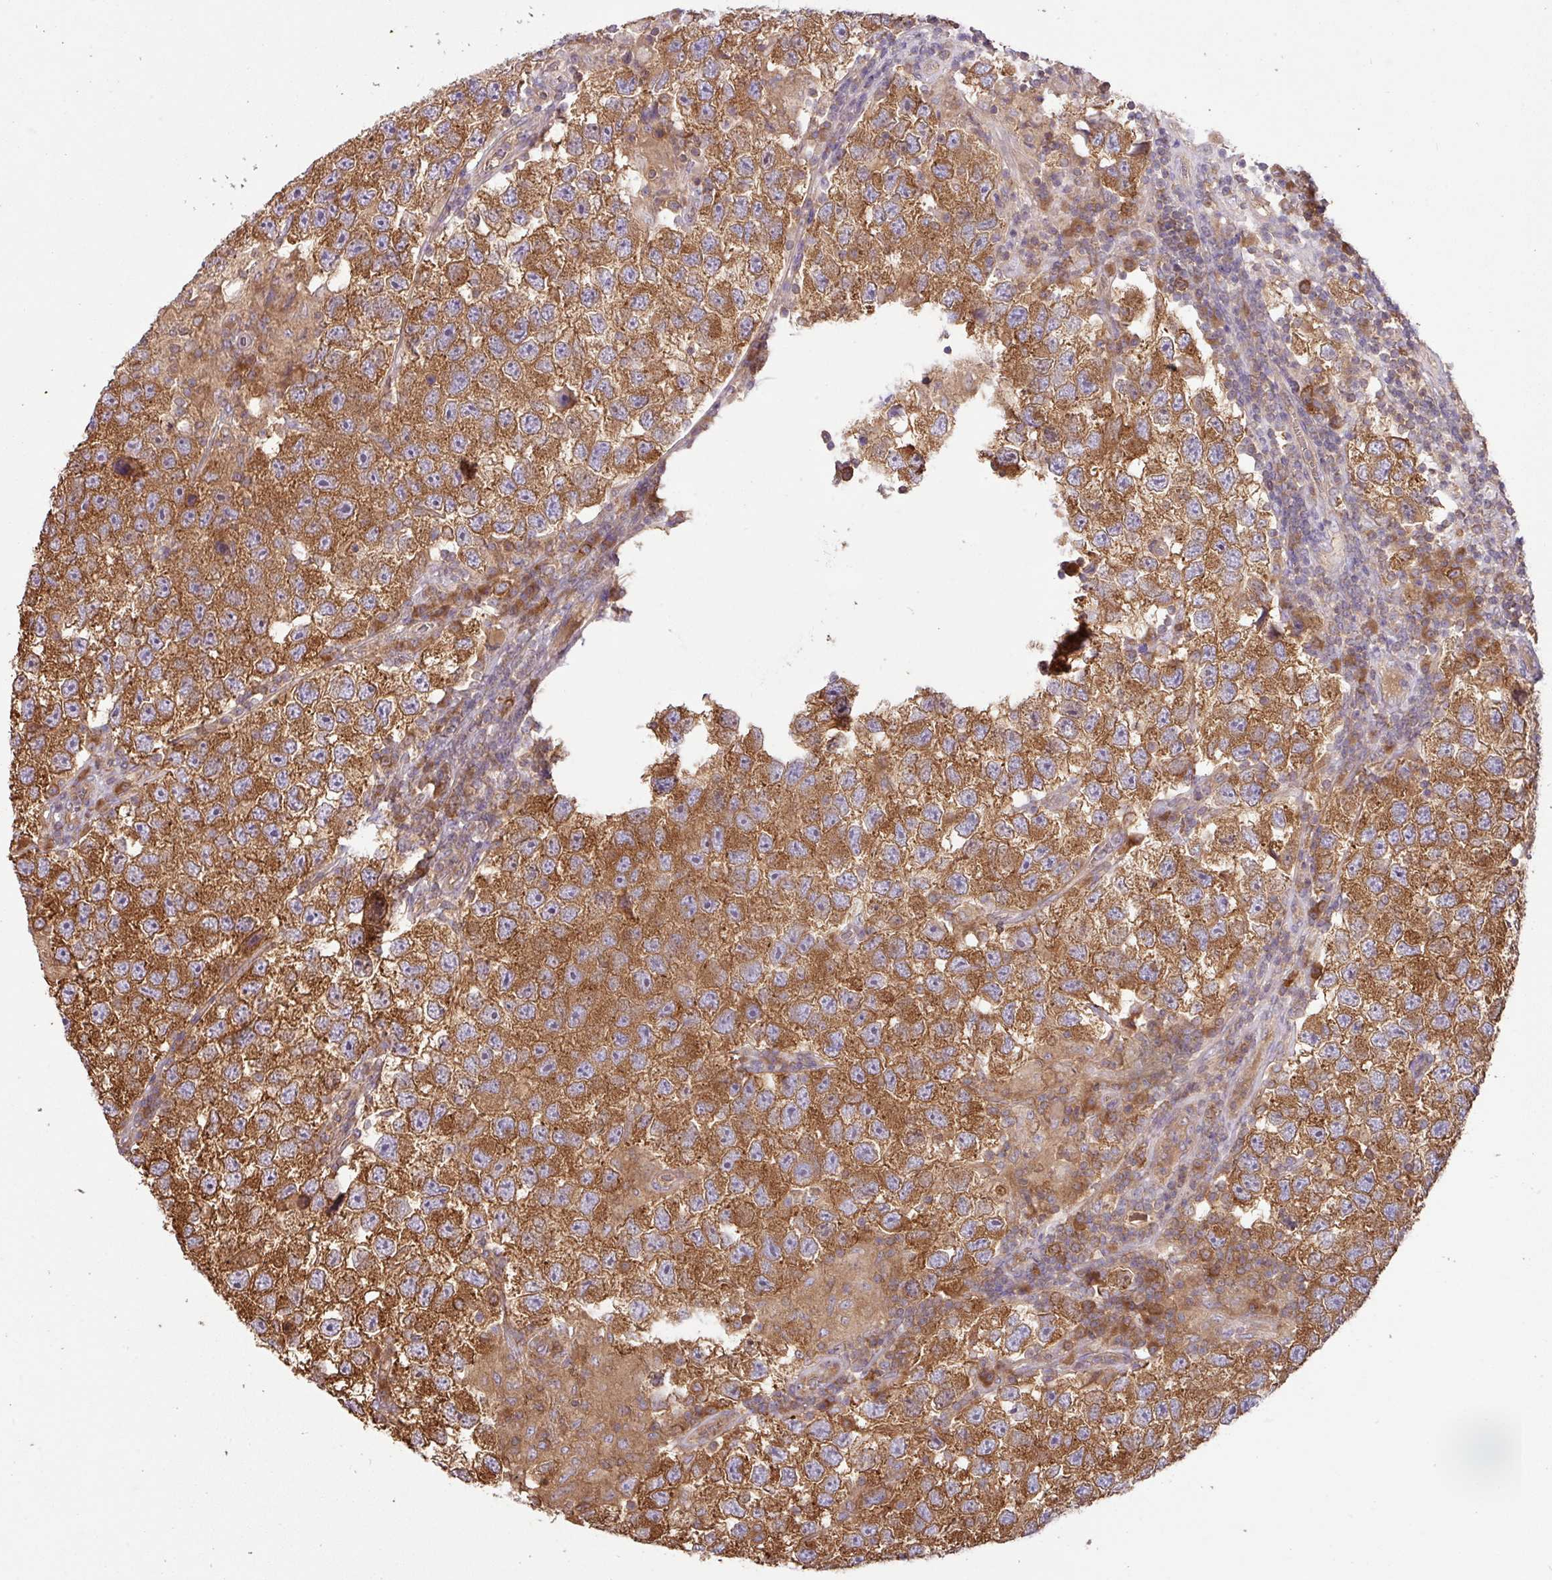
{"staining": {"intensity": "moderate", "quantity": ">75%", "location": "cytoplasmic/membranous"}, "tissue": "testis cancer", "cell_type": "Tumor cells", "image_type": "cancer", "snomed": [{"axis": "morphology", "description": "Seminoma, NOS"}, {"axis": "topography", "description": "Testis"}], "caption": "A medium amount of moderate cytoplasmic/membranous expression is seen in about >75% of tumor cells in testis cancer (seminoma) tissue.", "gene": "GSPT1", "patient": {"sex": "male", "age": 26}}